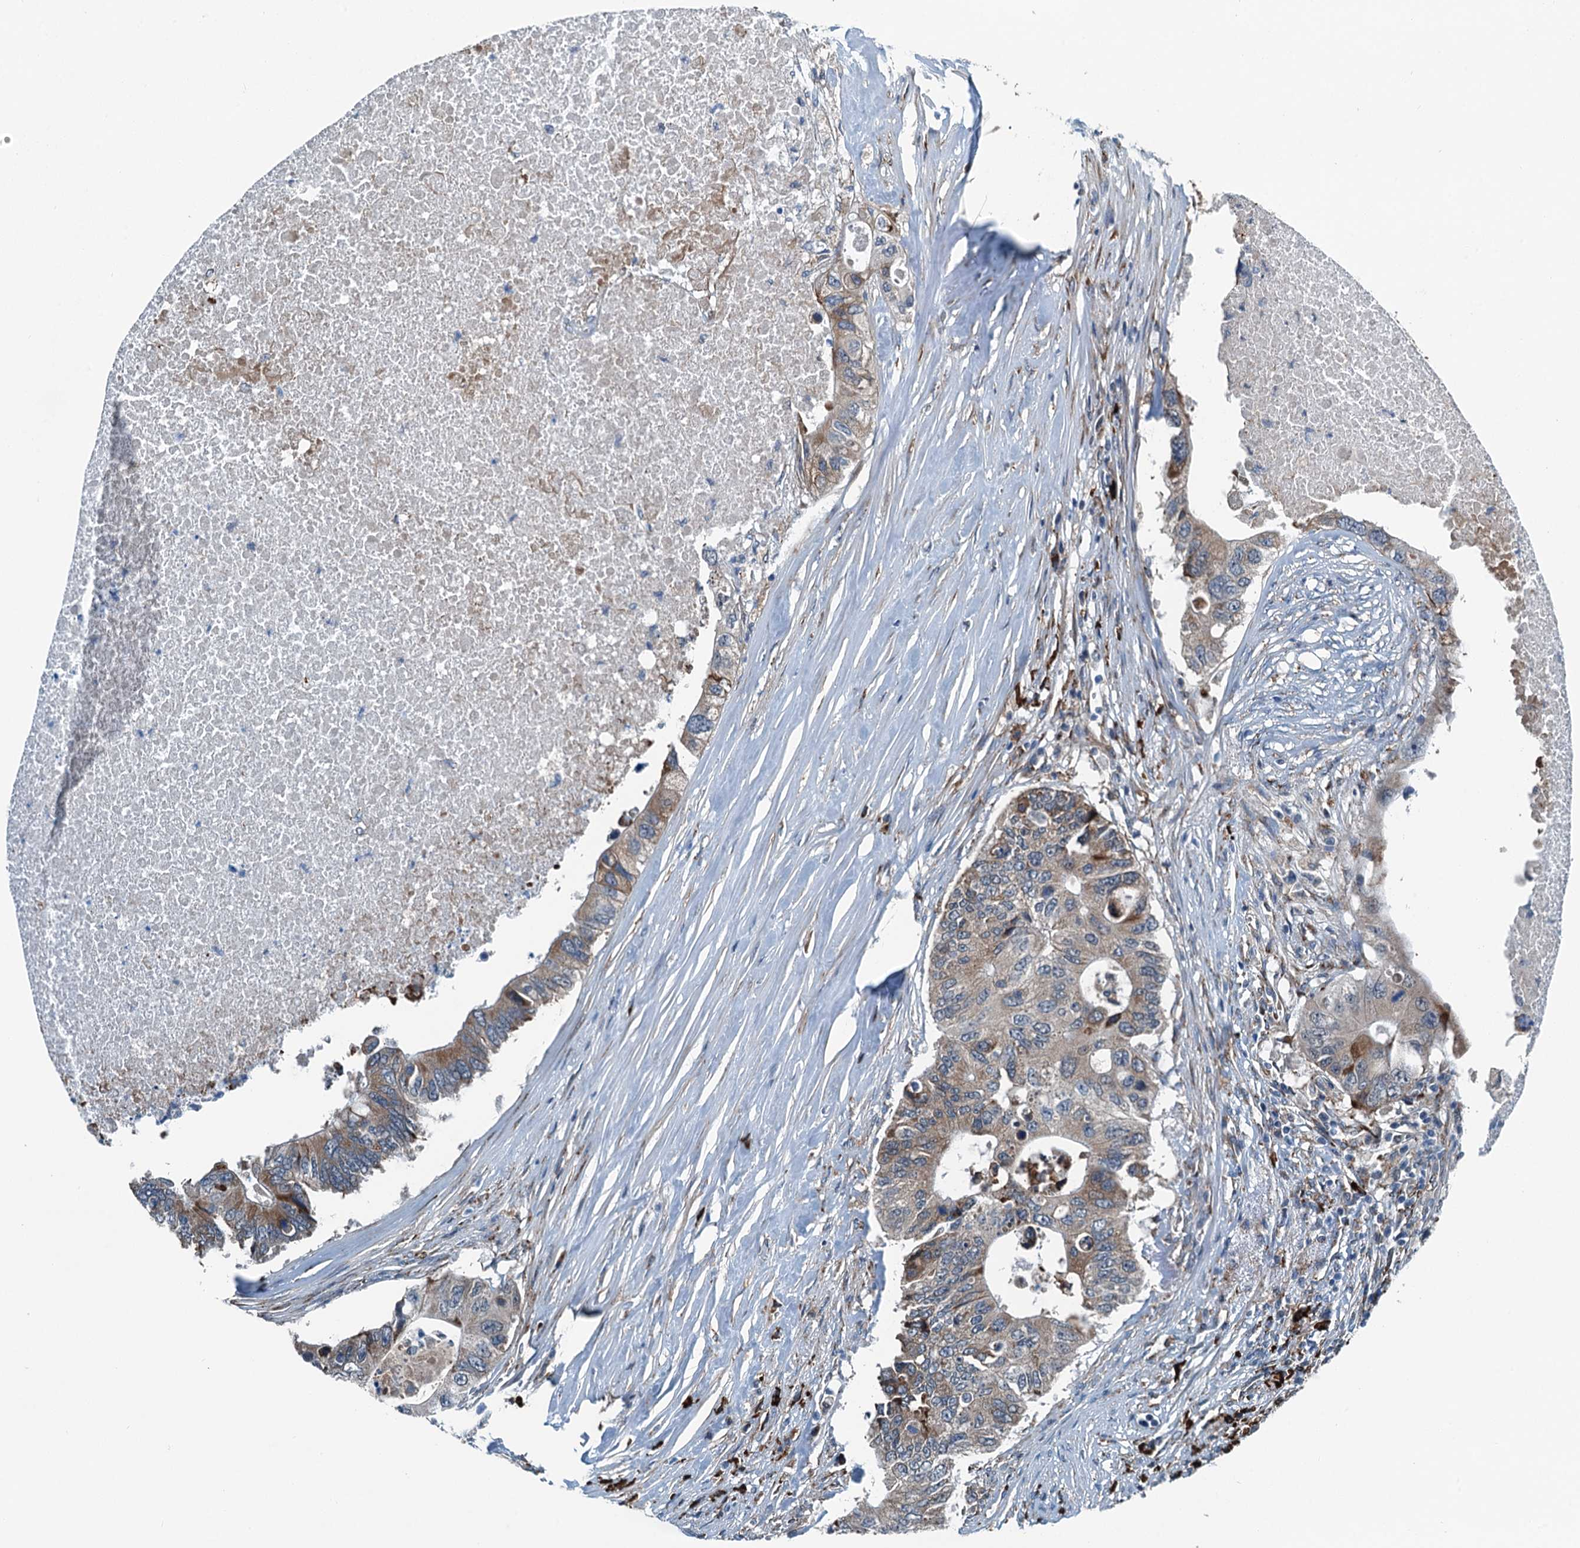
{"staining": {"intensity": "weak", "quantity": "25%-75%", "location": "cytoplasmic/membranous"}, "tissue": "colorectal cancer", "cell_type": "Tumor cells", "image_type": "cancer", "snomed": [{"axis": "morphology", "description": "Adenocarcinoma, NOS"}, {"axis": "topography", "description": "Colon"}], "caption": "A low amount of weak cytoplasmic/membranous positivity is present in about 25%-75% of tumor cells in colorectal cancer tissue.", "gene": "TAMALIN", "patient": {"sex": "male", "age": 71}}